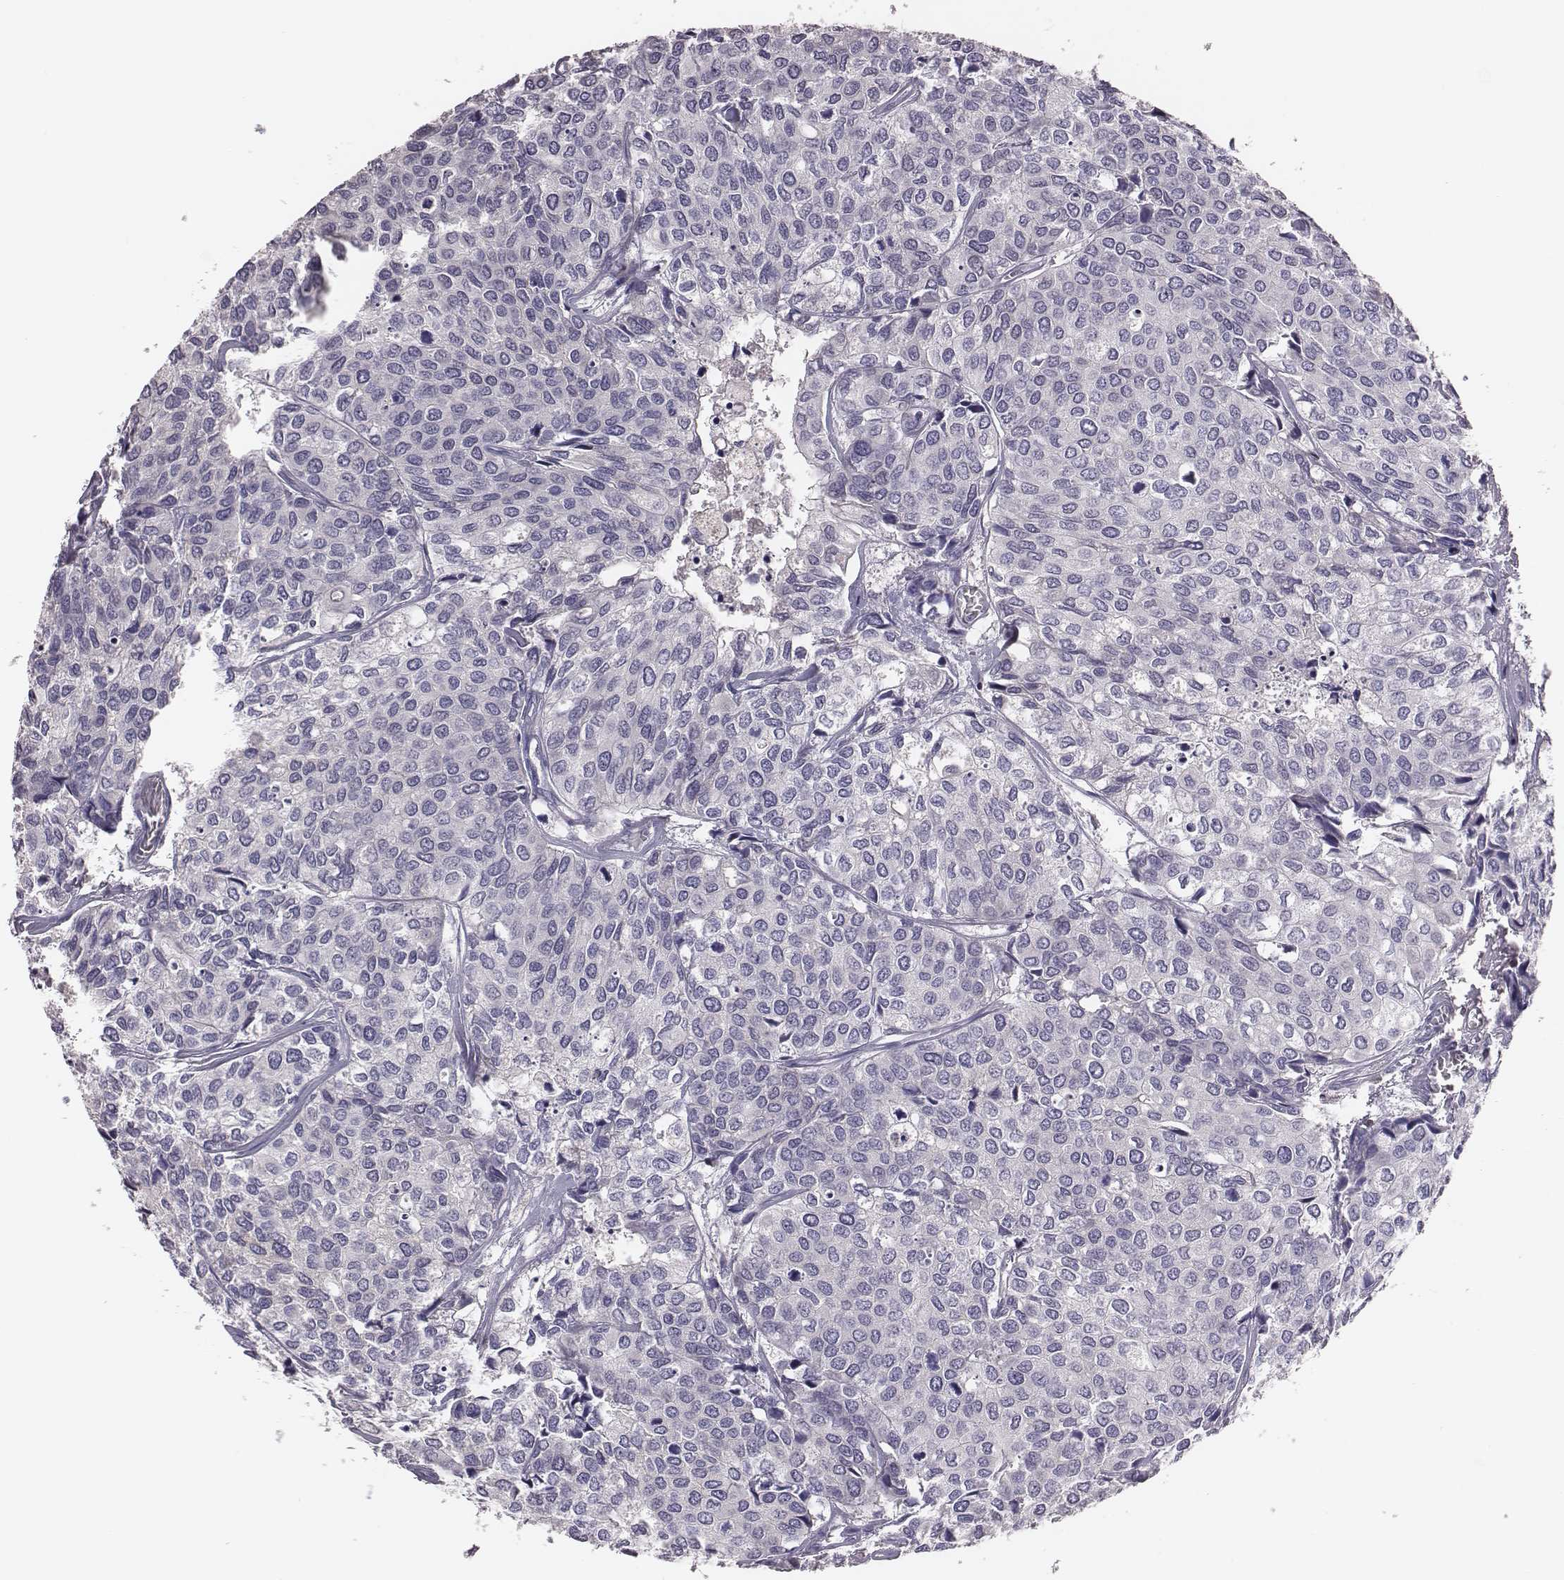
{"staining": {"intensity": "negative", "quantity": "none", "location": "none"}, "tissue": "urothelial cancer", "cell_type": "Tumor cells", "image_type": "cancer", "snomed": [{"axis": "morphology", "description": "Urothelial carcinoma, High grade"}, {"axis": "topography", "description": "Urinary bladder"}], "caption": "Human urothelial cancer stained for a protein using IHC displays no expression in tumor cells.", "gene": "EN1", "patient": {"sex": "male", "age": 73}}